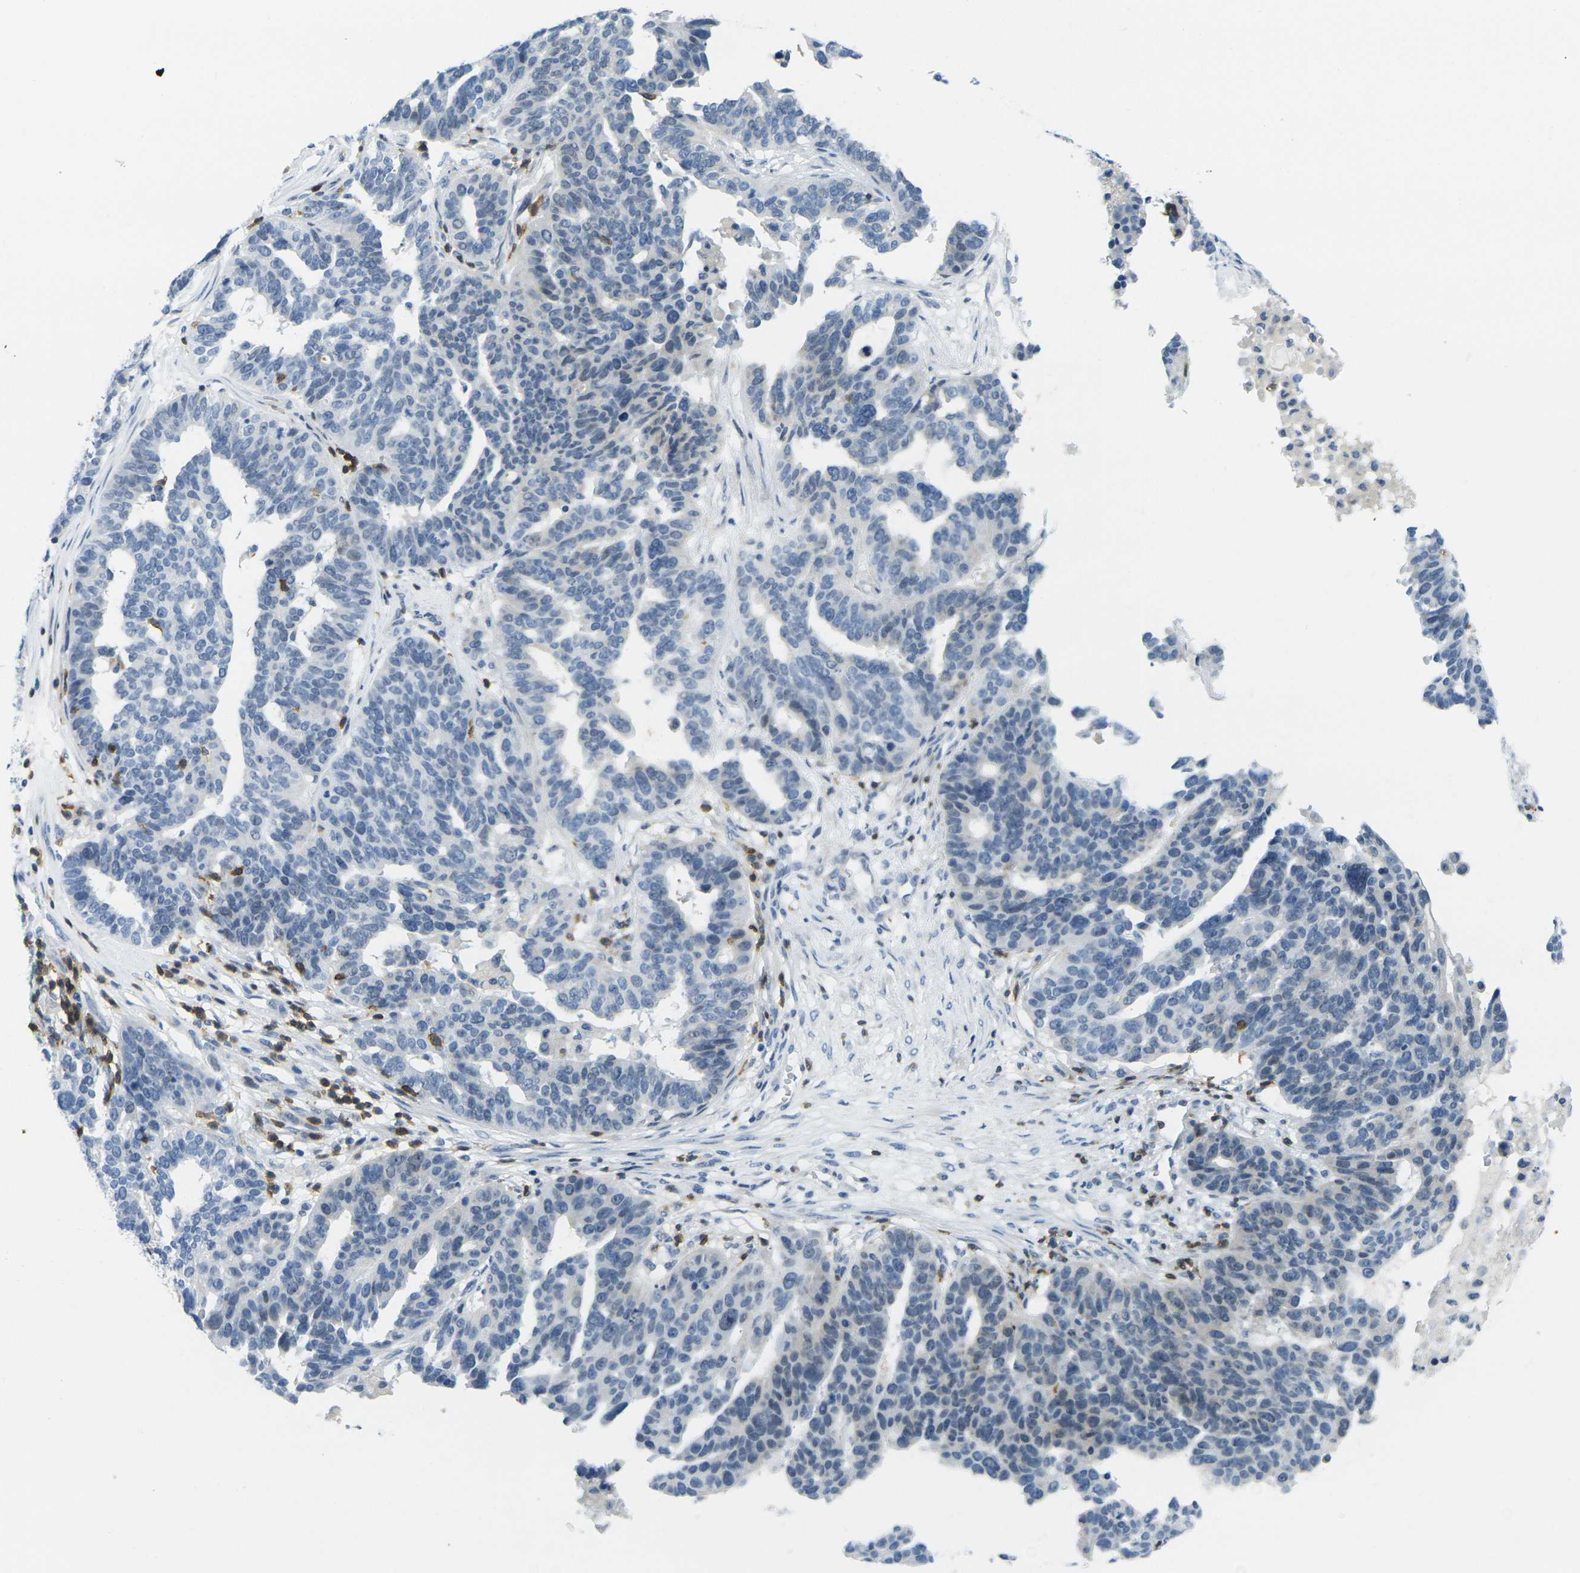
{"staining": {"intensity": "negative", "quantity": "none", "location": "none"}, "tissue": "ovarian cancer", "cell_type": "Tumor cells", "image_type": "cancer", "snomed": [{"axis": "morphology", "description": "Cystadenocarcinoma, serous, NOS"}, {"axis": "topography", "description": "Ovary"}], "caption": "This is an immunohistochemistry (IHC) image of human ovarian serous cystadenocarcinoma. There is no expression in tumor cells.", "gene": "CD3D", "patient": {"sex": "female", "age": 59}}